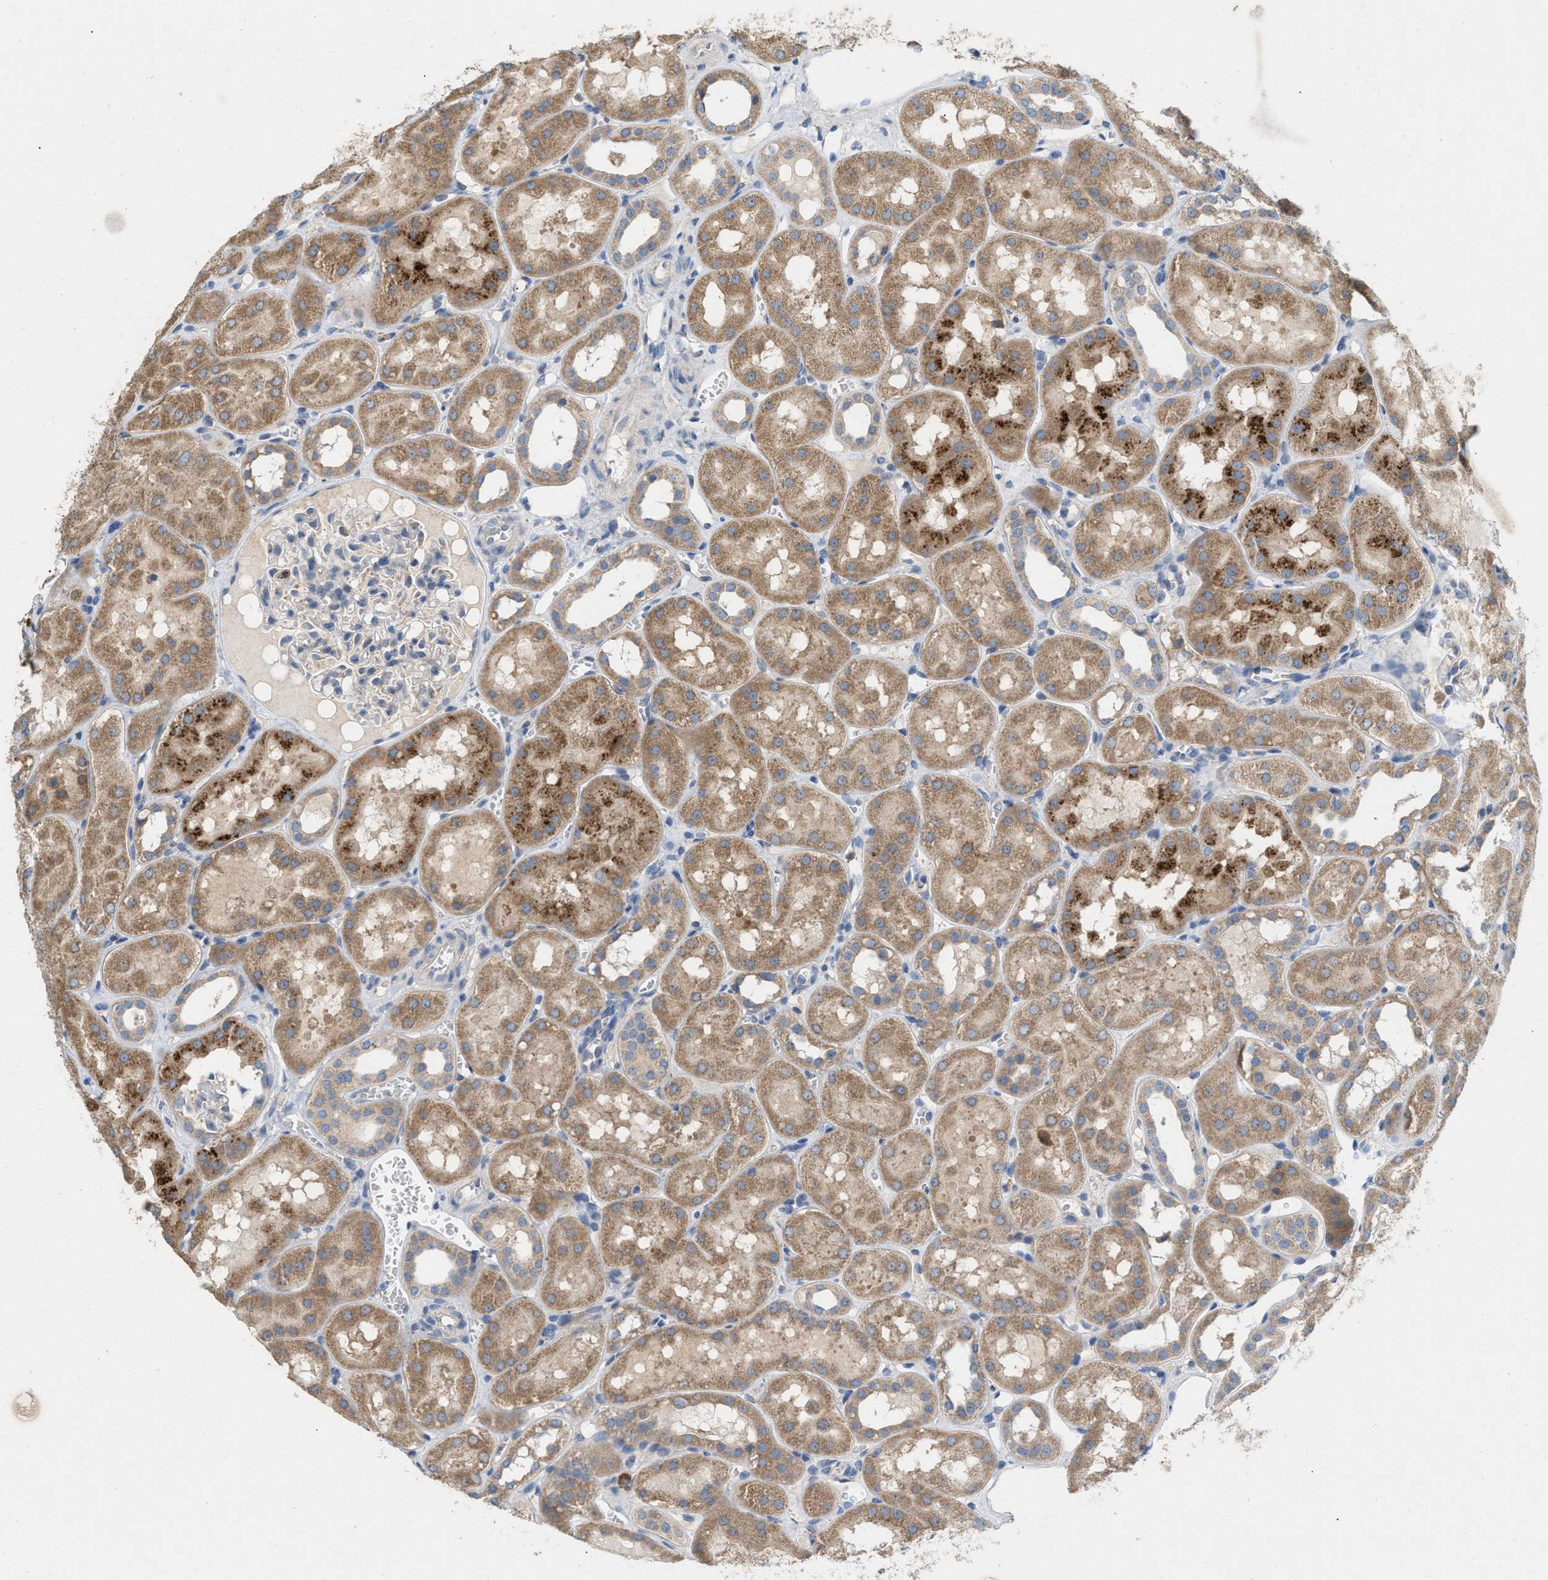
{"staining": {"intensity": "weak", "quantity": "<25%", "location": "cytoplasmic/membranous"}, "tissue": "kidney", "cell_type": "Cells in glomeruli", "image_type": "normal", "snomed": [{"axis": "morphology", "description": "Normal tissue, NOS"}, {"axis": "topography", "description": "Kidney"}, {"axis": "topography", "description": "Urinary bladder"}], "caption": "Cells in glomeruli show no significant expression in benign kidney. The staining was performed using DAB to visualize the protein expression in brown, while the nuclei were stained in blue with hematoxylin (Magnification: 20x).", "gene": "DYNC2I1", "patient": {"sex": "male", "age": 16}}